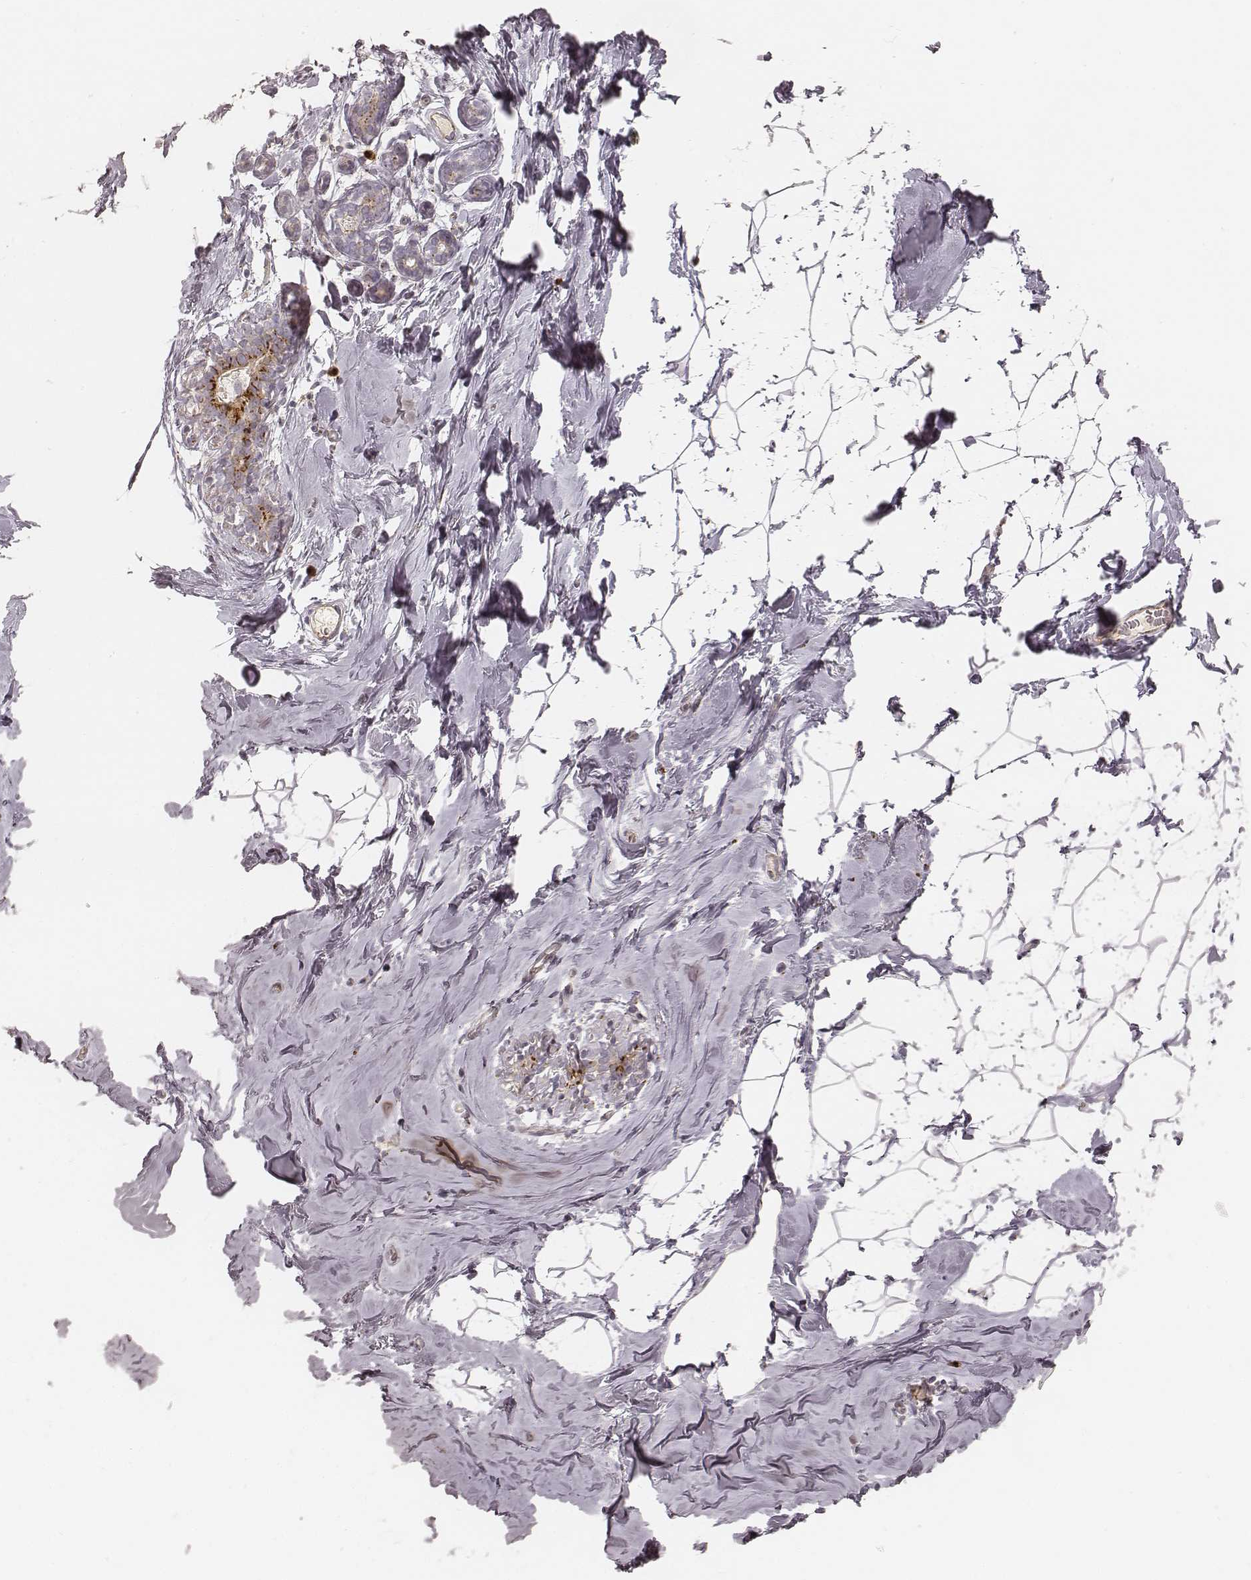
{"staining": {"intensity": "negative", "quantity": "none", "location": "none"}, "tissue": "breast", "cell_type": "Adipocytes", "image_type": "normal", "snomed": [{"axis": "morphology", "description": "Normal tissue, NOS"}, {"axis": "topography", "description": "Breast"}], "caption": "Immunohistochemical staining of normal breast shows no significant positivity in adipocytes.", "gene": "GORASP2", "patient": {"sex": "female", "age": 32}}